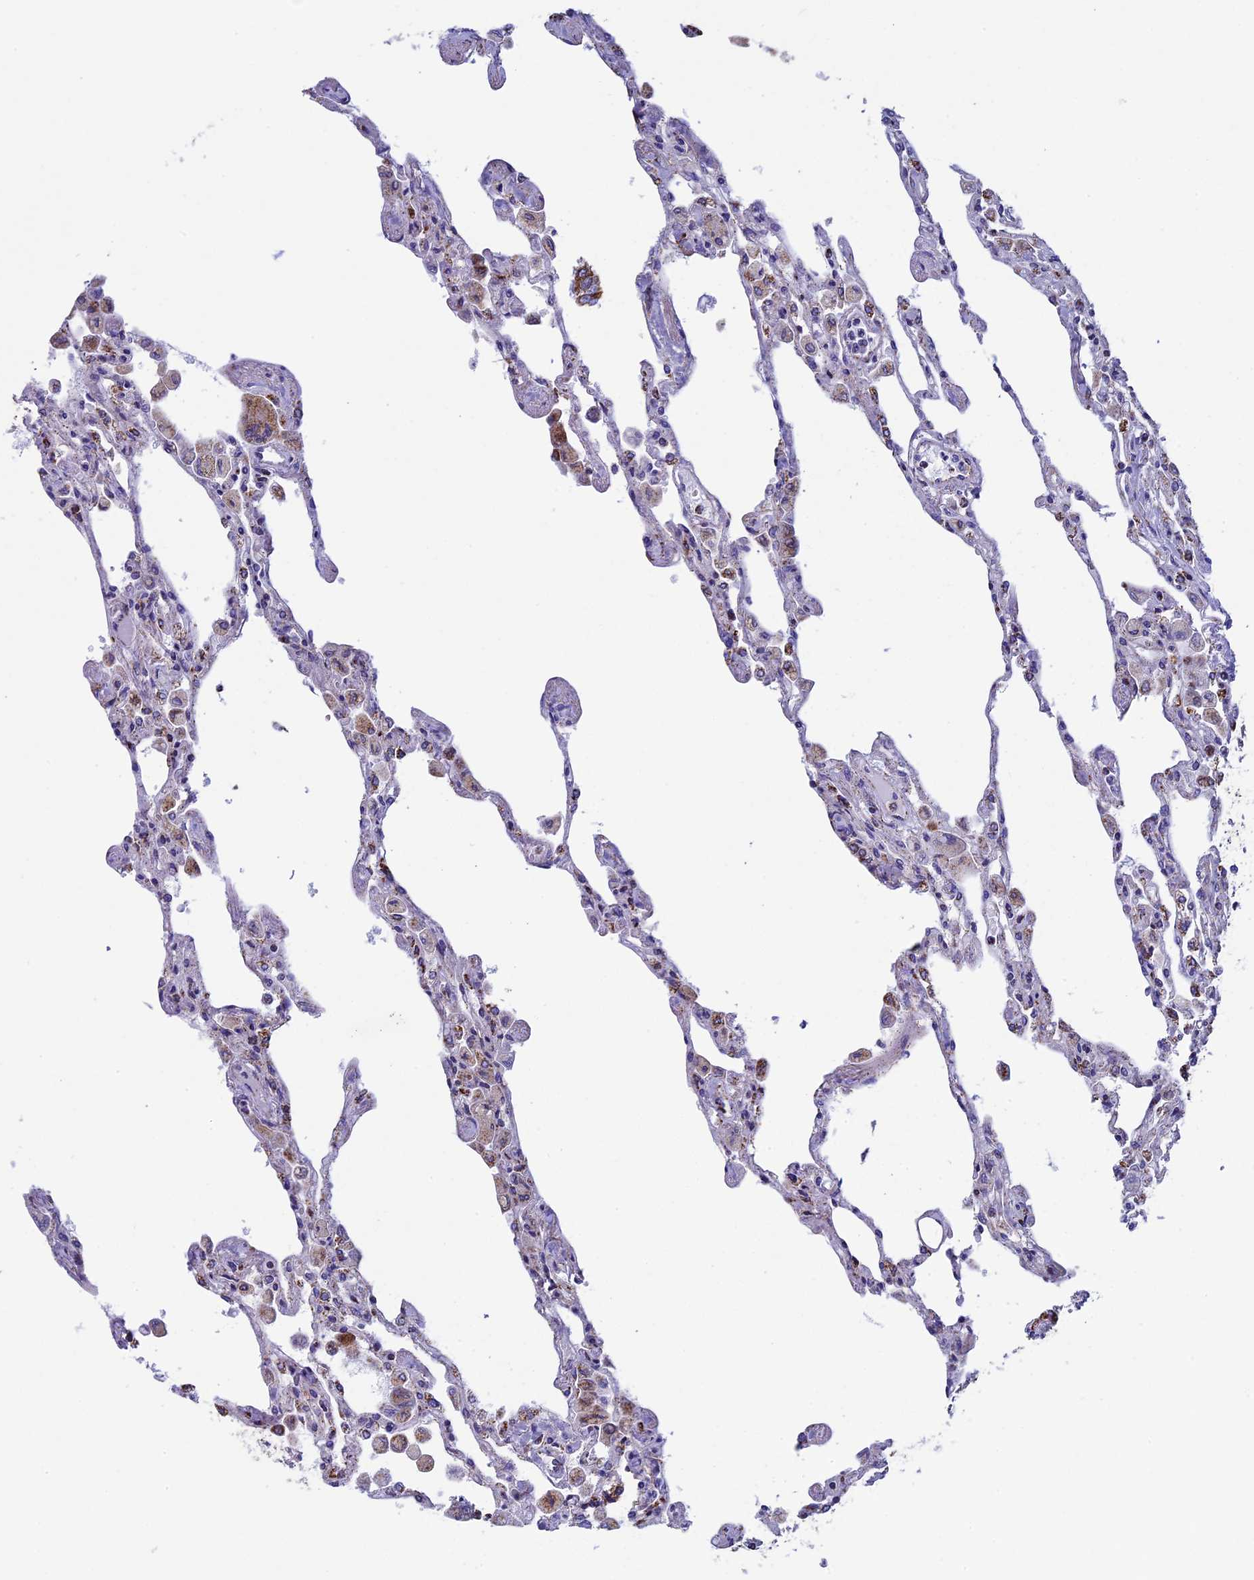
{"staining": {"intensity": "moderate", "quantity": "<25%", "location": "cytoplasmic/membranous"}, "tissue": "lung", "cell_type": "Alveolar cells", "image_type": "normal", "snomed": [{"axis": "morphology", "description": "Normal tissue, NOS"}, {"axis": "topography", "description": "Bronchus"}, {"axis": "topography", "description": "Lung"}], "caption": "The image reveals immunohistochemical staining of benign lung. There is moderate cytoplasmic/membranous staining is present in about <25% of alveolar cells.", "gene": "UQCRFS1", "patient": {"sex": "female", "age": 49}}